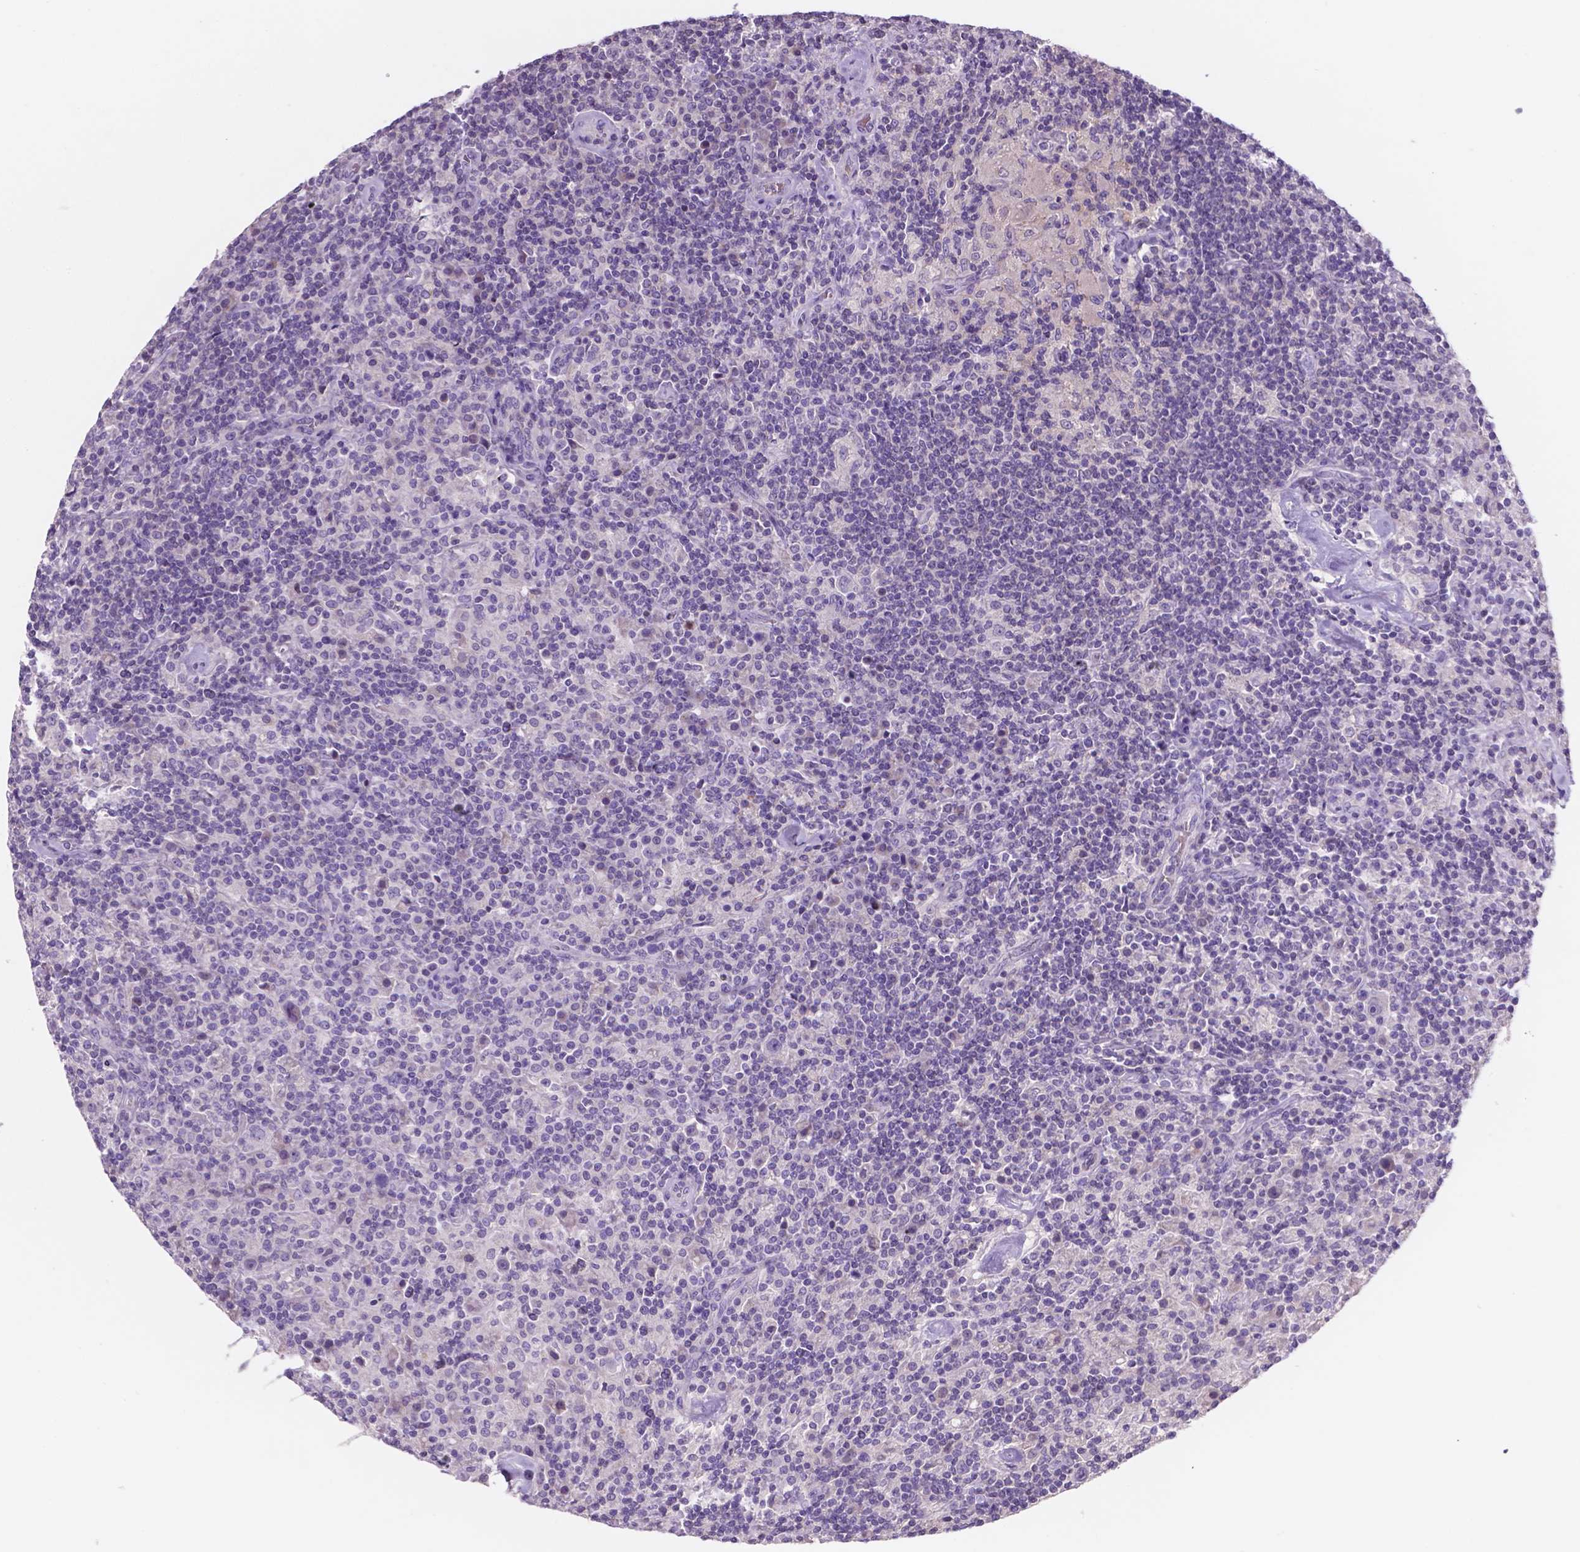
{"staining": {"intensity": "negative", "quantity": "none", "location": "none"}, "tissue": "lymphoma", "cell_type": "Tumor cells", "image_type": "cancer", "snomed": [{"axis": "morphology", "description": "Hodgkin's disease, NOS"}, {"axis": "topography", "description": "Lymph node"}], "caption": "Photomicrograph shows no protein expression in tumor cells of Hodgkin's disease tissue.", "gene": "MKRN2OS", "patient": {"sex": "male", "age": 70}}